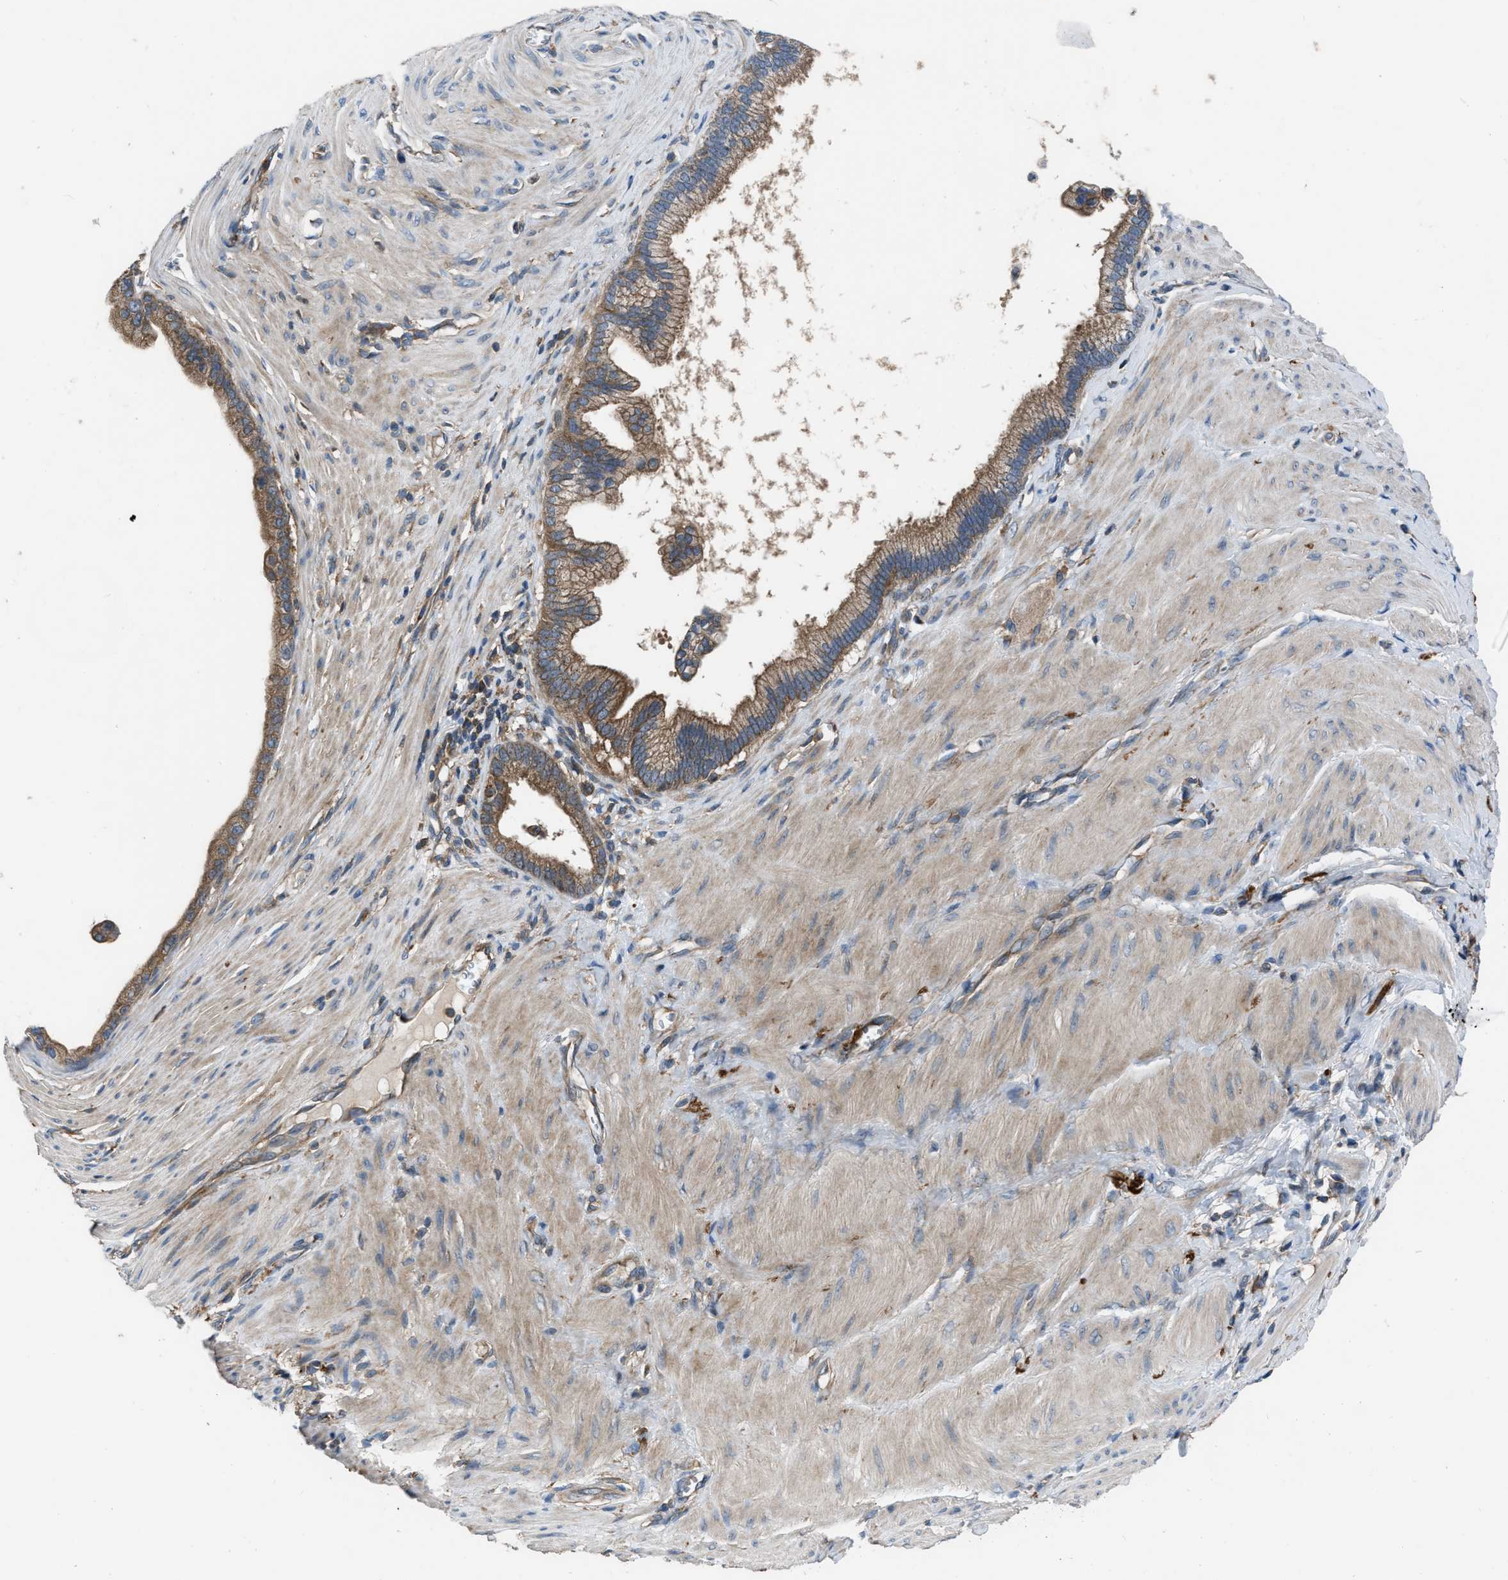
{"staining": {"intensity": "moderate", "quantity": ">75%", "location": "cytoplasmic/membranous"}, "tissue": "pancreatic cancer", "cell_type": "Tumor cells", "image_type": "cancer", "snomed": [{"axis": "morphology", "description": "Adenocarcinoma, NOS"}, {"axis": "topography", "description": "Pancreas"}], "caption": "DAB (3,3'-diaminobenzidine) immunohistochemical staining of pancreatic cancer exhibits moderate cytoplasmic/membranous protein positivity in approximately >75% of tumor cells. (brown staining indicates protein expression, while blue staining denotes nuclei).", "gene": "USP25", "patient": {"sex": "male", "age": 69}}